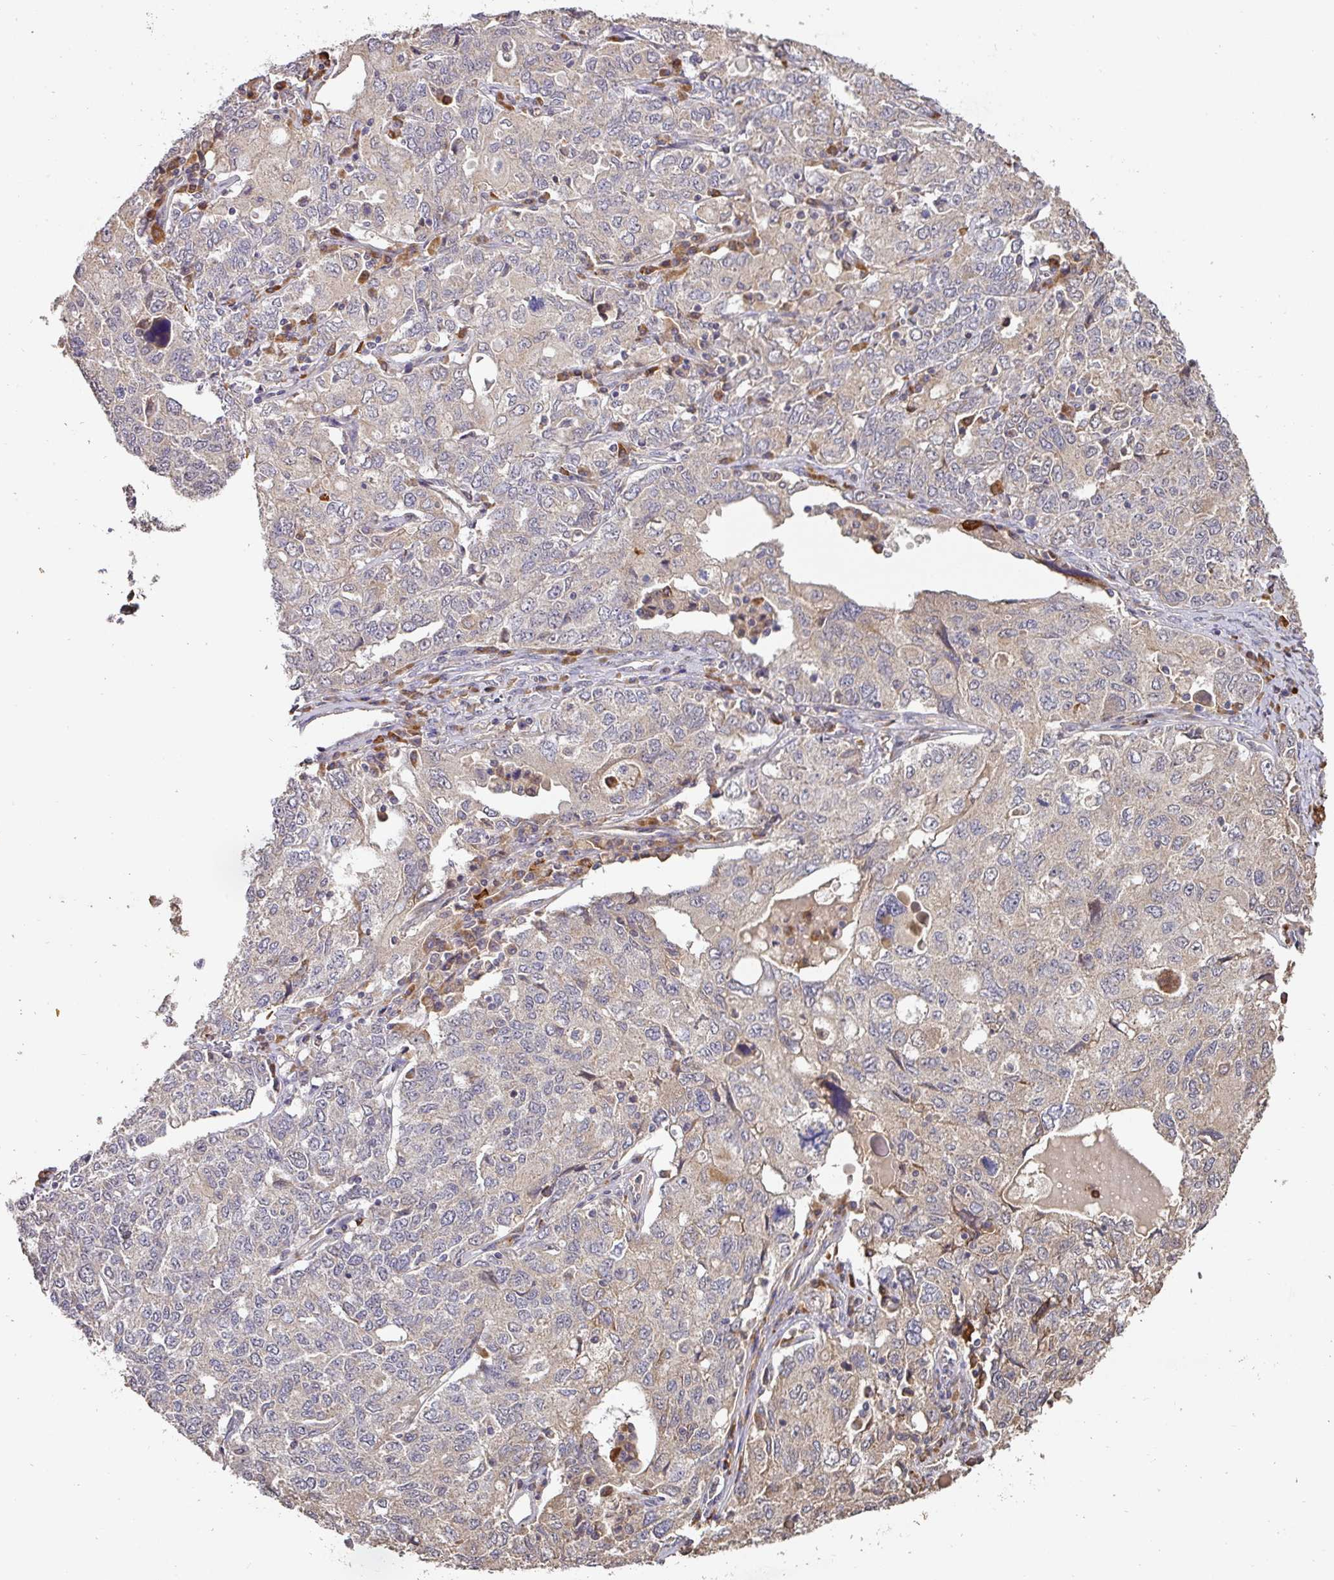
{"staining": {"intensity": "weak", "quantity": "<25%", "location": "cytoplasmic/membranous"}, "tissue": "ovarian cancer", "cell_type": "Tumor cells", "image_type": "cancer", "snomed": [{"axis": "morphology", "description": "Carcinoma, endometroid"}, {"axis": "topography", "description": "Ovary"}], "caption": "Tumor cells are negative for brown protein staining in endometroid carcinoma (ovarian).", "gene": "ACVR2B", "patient": {"sex": "female", "age": 62}}